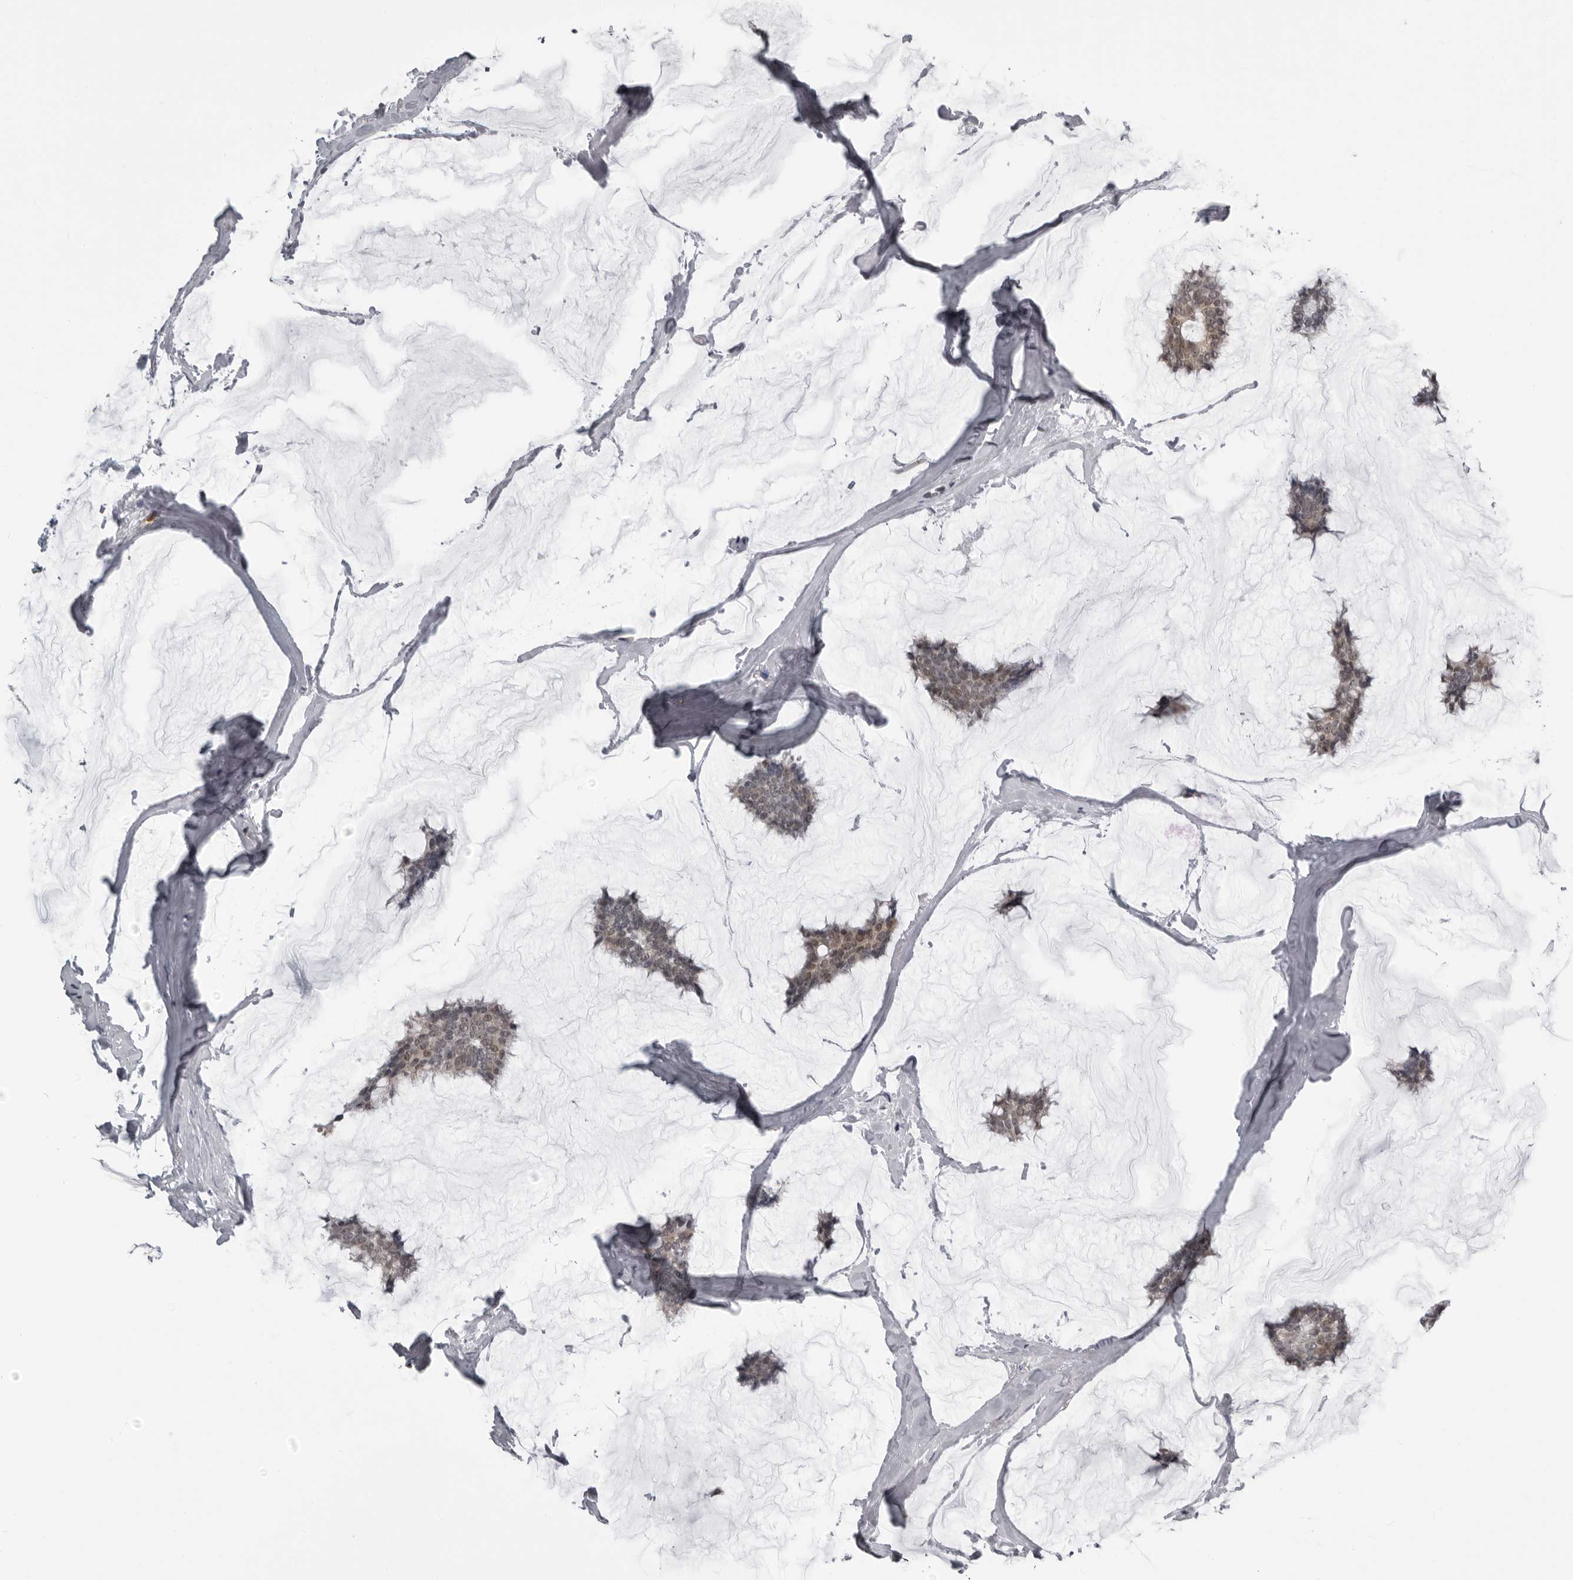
{"staining": {"intensity": "weak", "quantity": ">75%", "location": "nuclear"}, "tissue": "breast cancer", "cell_type": "Tumor cells", "image_type": "cancer", "snomed": [{"axis": "morphology", "description": "Duct carcinoma"}, {"axis": "topography", "description": "Breast"}], "caption": "Immunohistochemical staining of breast infiltrating ductal carcinoma reveals weak nuclear protein staining in approximately >75% of tumor cells.", "gene": "RTCA", "patient": {"sex": "female", "age": 93}}